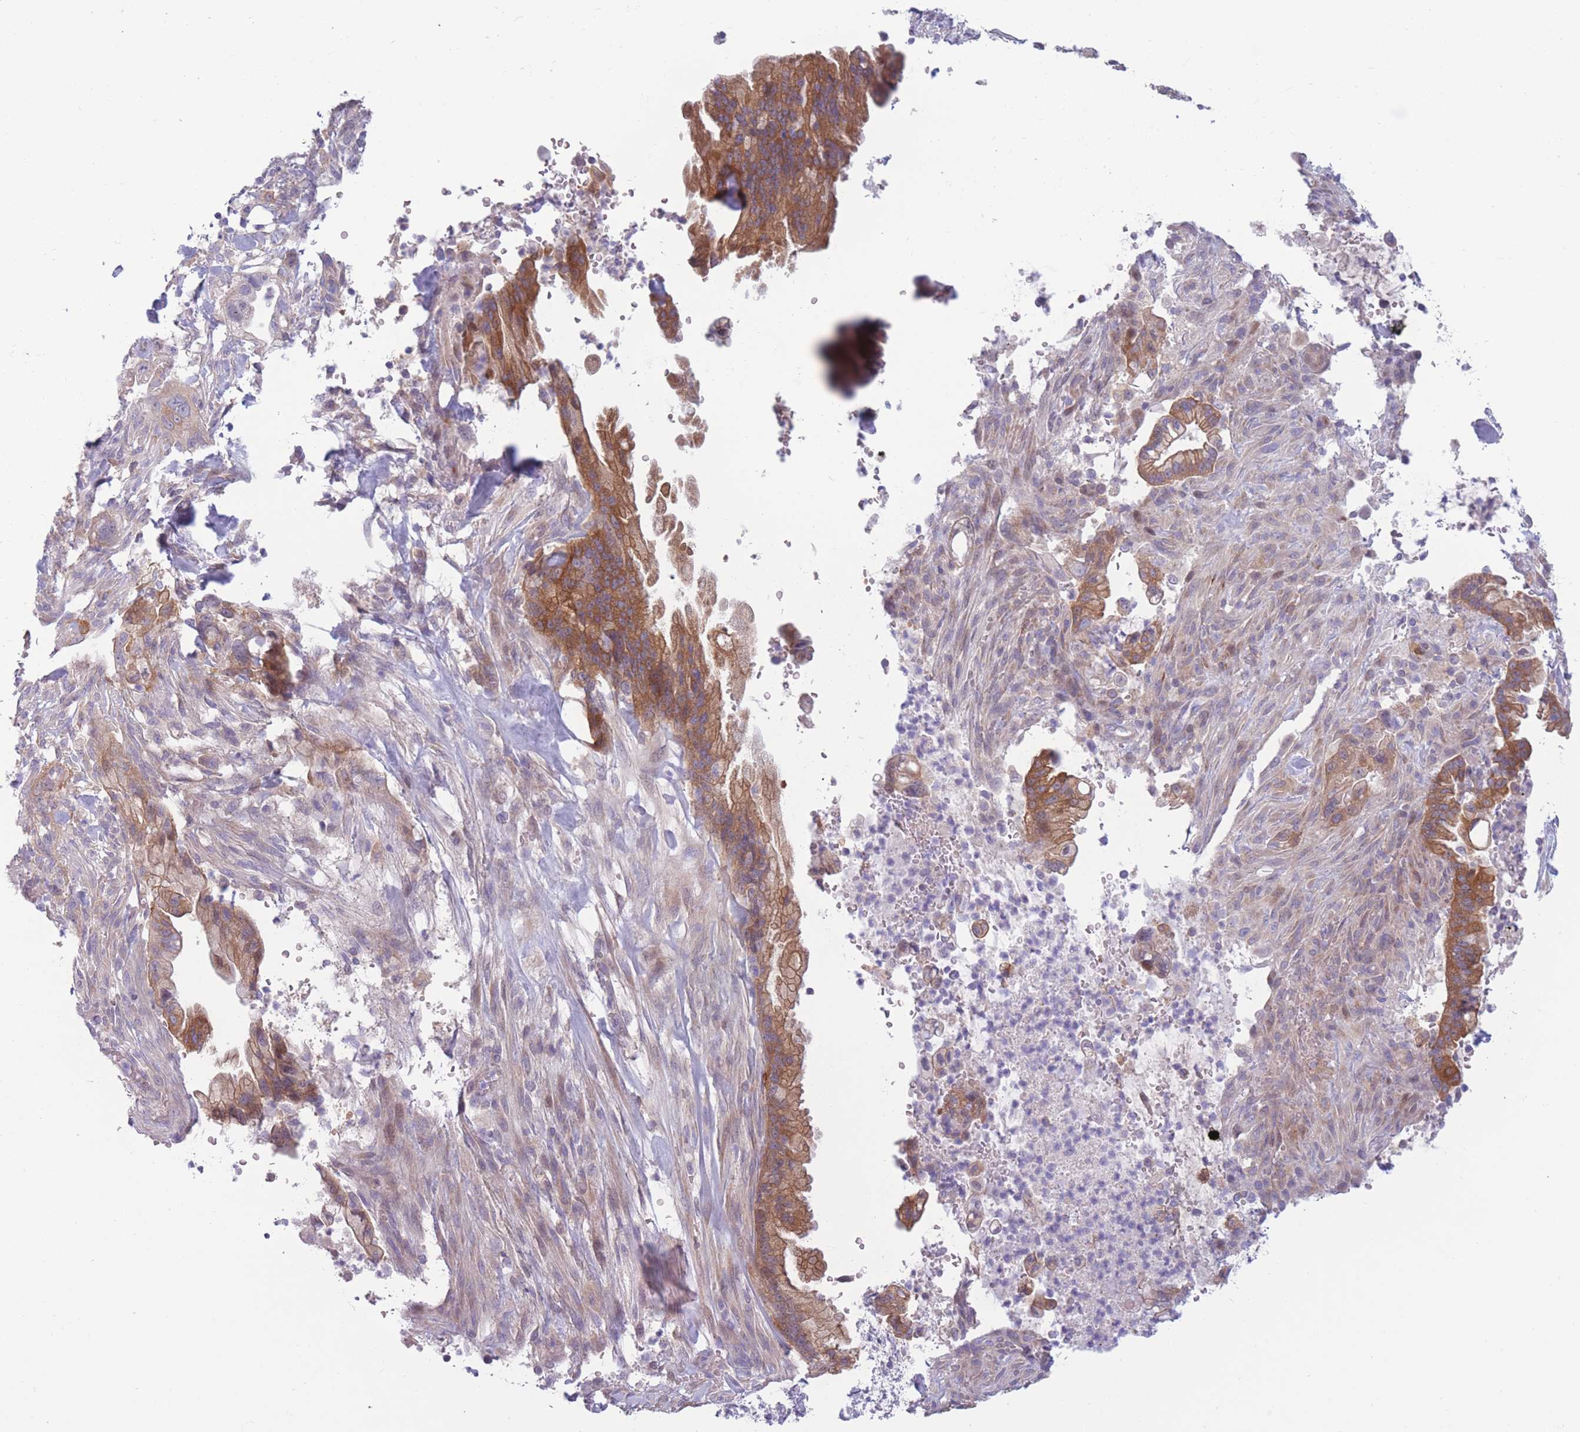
{"staining": {"intensity": "moderate", "quantity": ">75%", "location": "cytoplasmic/membranous"}, "tissue": "pancreatic cancer", "cell_type": "Tumor cells", "image_type": "cancer", "snomed": [{"axis": "morphology", "description": "Adenocarcinoma, NOS"}, {"axis": "topography", "description": "Pancreas"}], "caption": "Moderate cytoplasmic/membranous positivity for a protein is appreciated in about >75% of tumor cells of pancreatic cancer (adenocarcinoma) using IHC.", "gene": "PDE4A", "patient": {"sex": "male", "age": 44}}